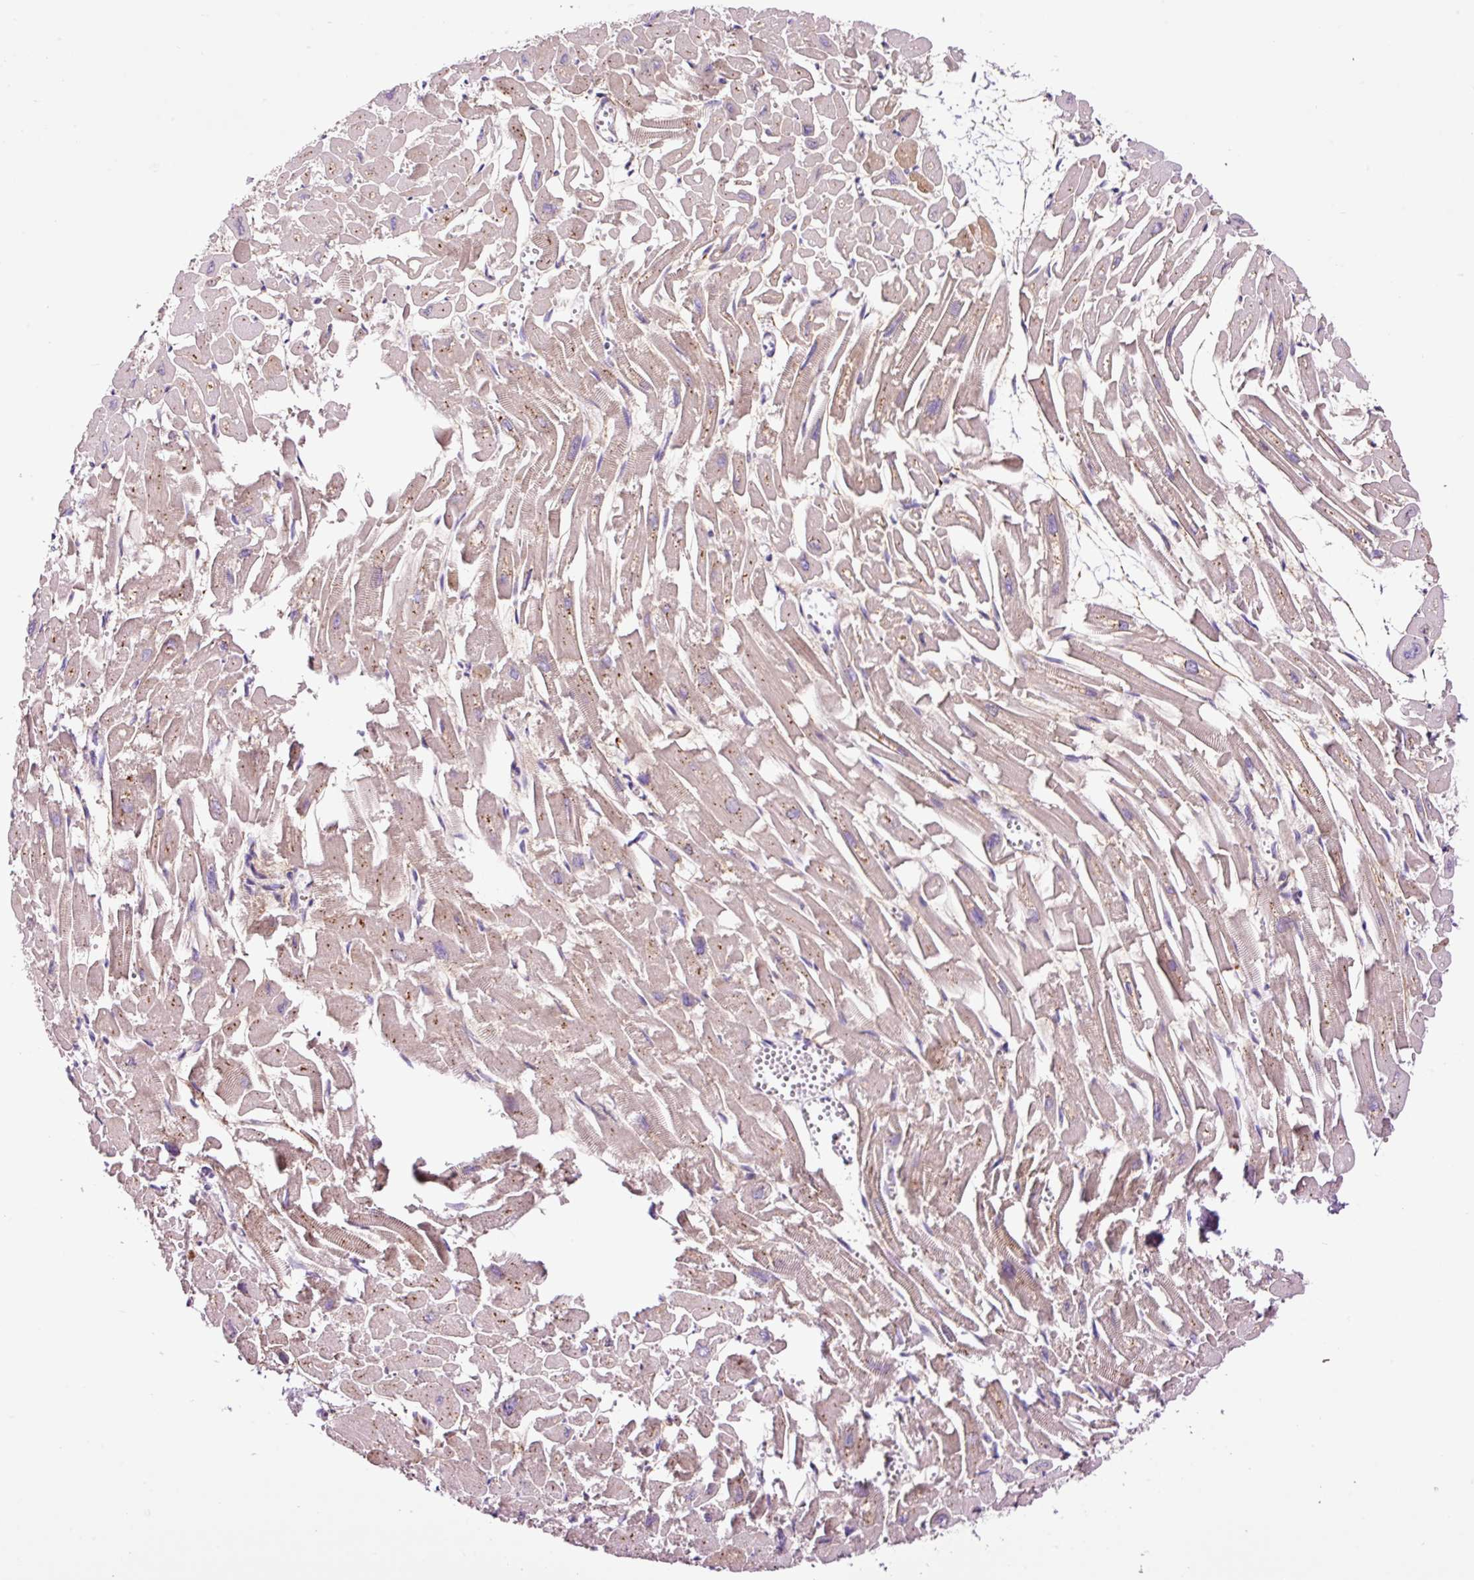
{"staining": {"intensity": "strong", "quantity": "25%-75%", "location": "cytoplasmic/membranous"}, "tissue": "heart muscle", "cell_type": "Cardiomyocytes", "image_type": "normal", "snomed": [{"axis": "morphology", "description": "Normal tissue, NOS"}, {"axis": "topography", "description": "Heart"}], "caption": "Immunohistochemistry (IHC) photomicrograph of unremarkable heart muscle: human heart muscle stained using IHC shows high levels of strong protein expression localized specifically in the cytoplasmic/membranous of cardiomyocytes, appearing as a cytoplasmic/membranous brown color.", "gene": "PAM", "patient": {"sex": "male", "age": 54}}